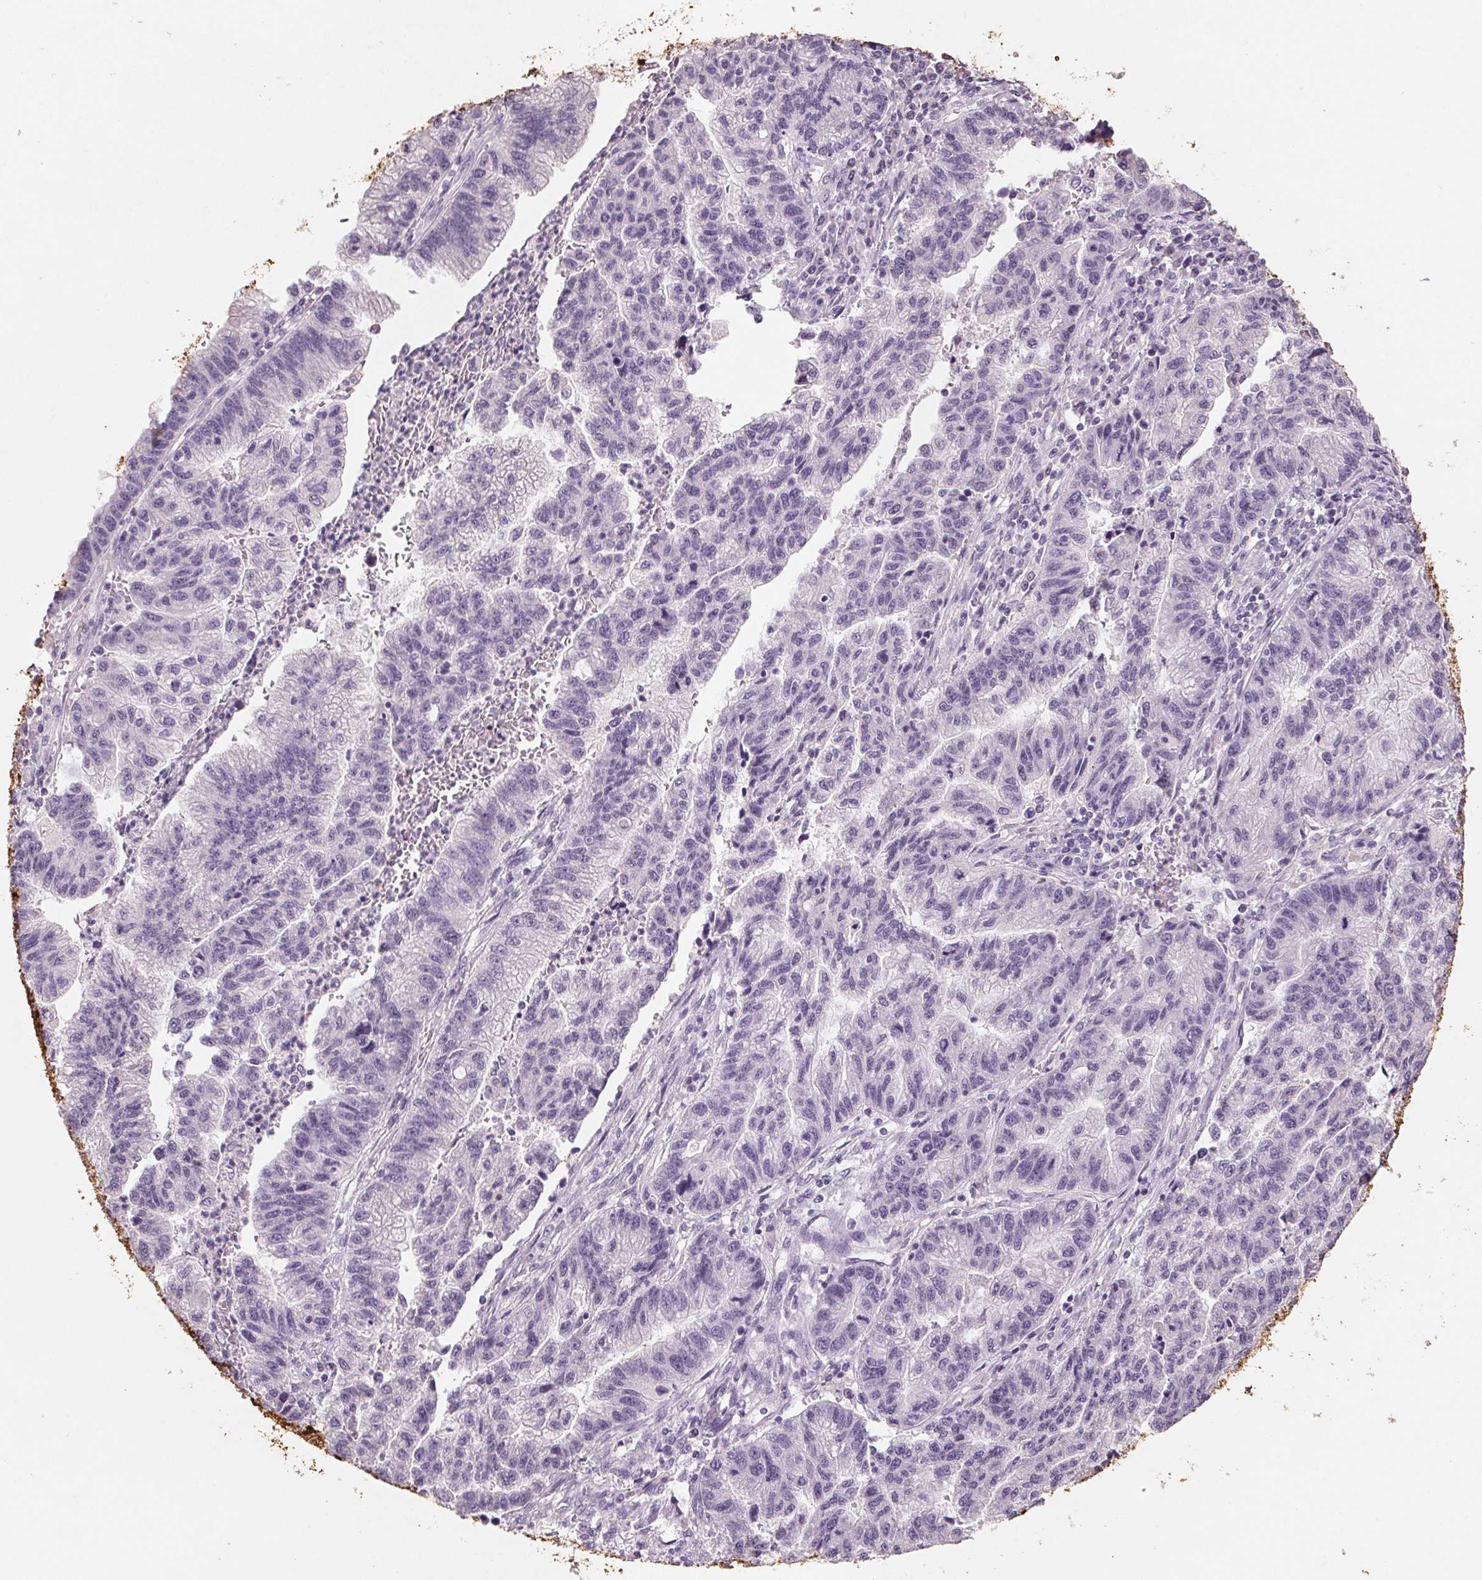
{"staining": {"intensity": "negative", "quantity": "none", "location": "none"}, "tissue": "stomach cancer", "cell_type": "Tumor cells", "image_type": "cancer", "snomed": [{"axis": "morphology", "description": "Adenocarcinoma, NOS"}, {"axis": "topography", "description": "Stomach"}], "caption": "Immunohistochemical staining of stomach adenocarcinoma displays no significant expression in tumor cells. (DAB immunohistochemistry (IHC) visualized using brightfield microscopy, high magnification).", "gene": "CXCL5", "patient": {"sex": "male", "age": 83}}